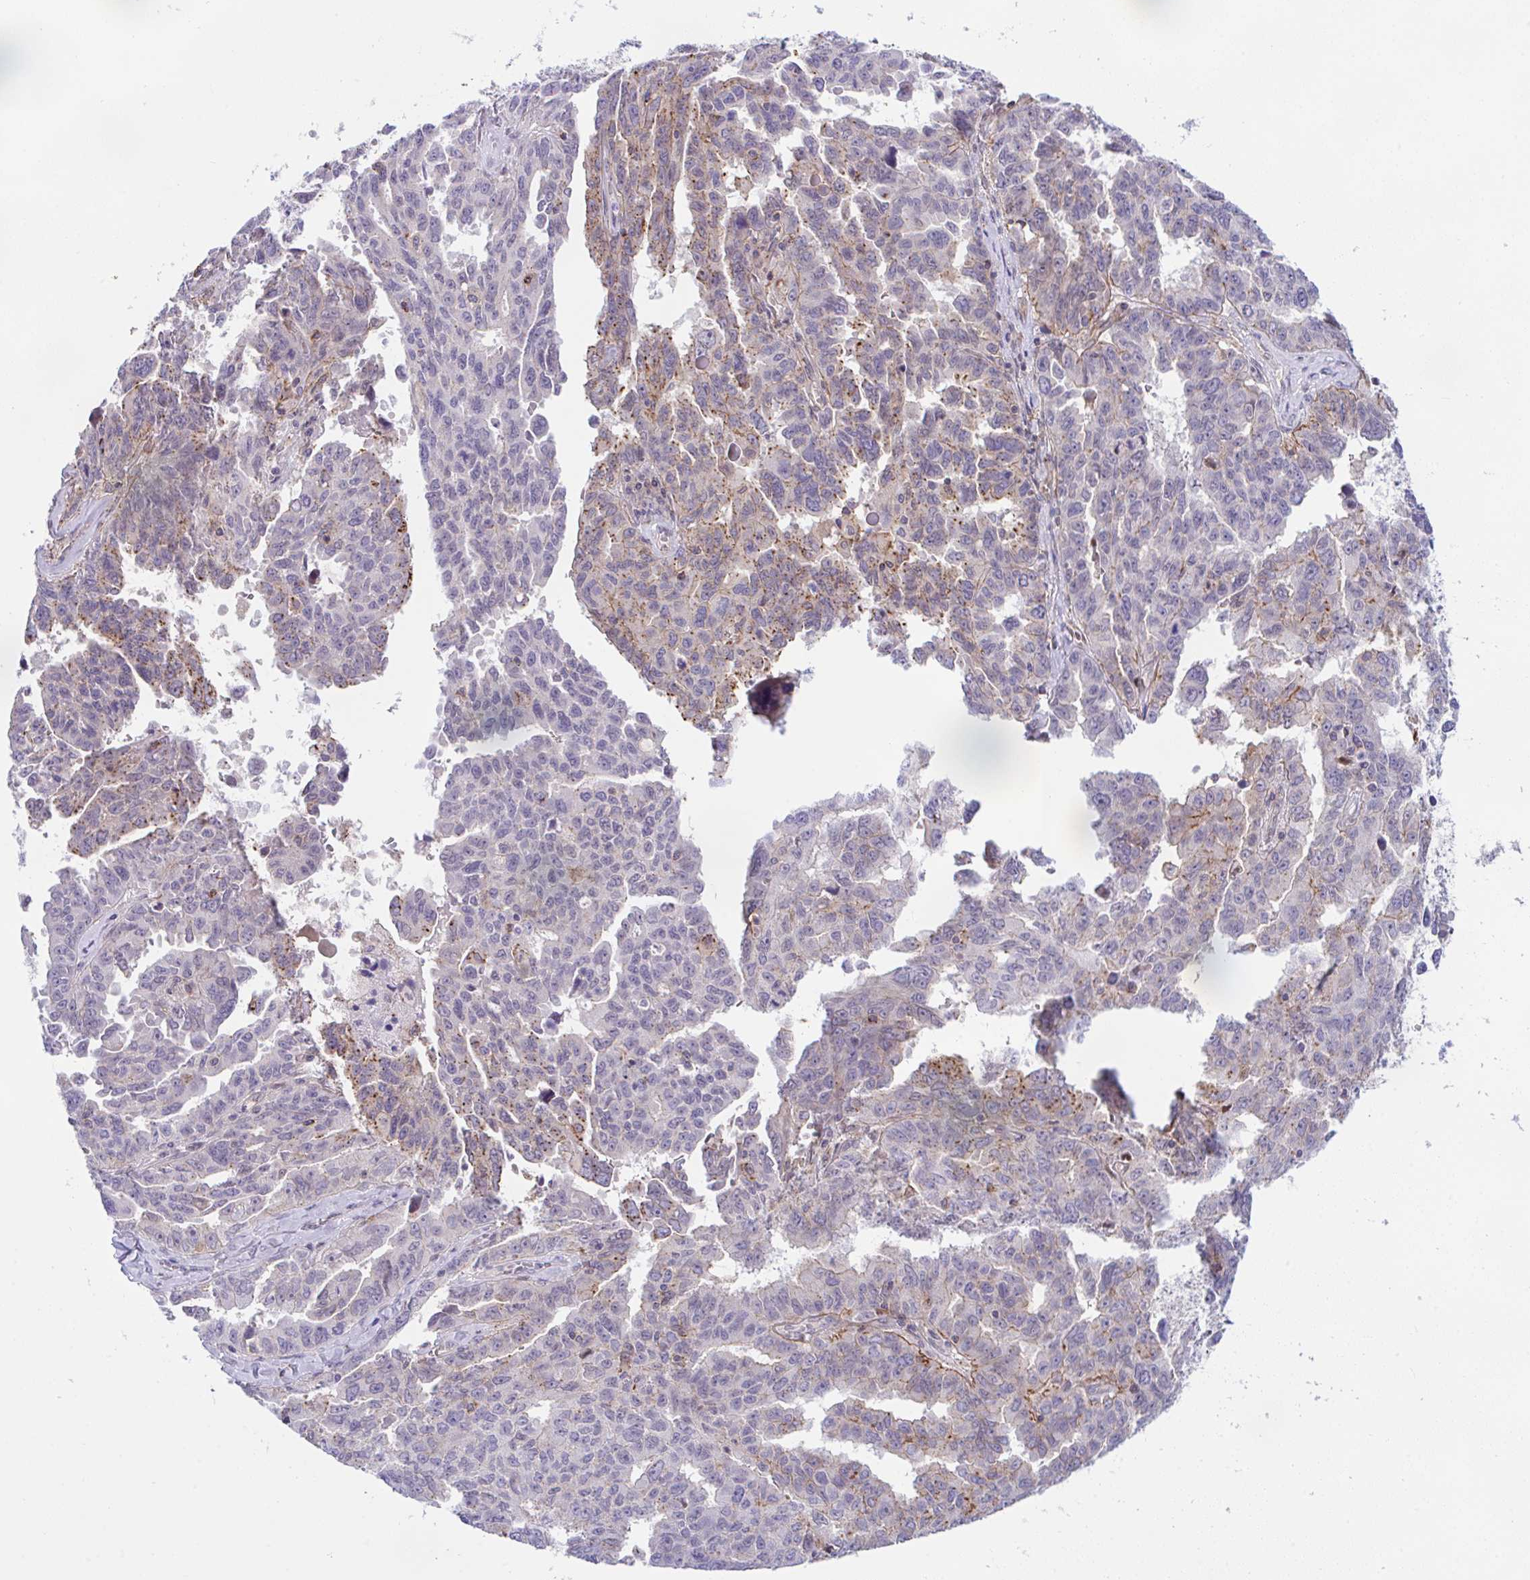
{"staining": {"intensity": "negative", "quantity": "none", "location": "none"}, "tissue": "ovarian cancer", "cell_type": "Tumor cells", "image_type": "cancer", "snomed": [{"axis": "morphology", "description": "Adenocarcinoma, NOS"}, {"axis": "morphology", "description": "Carcinoma, endometroid"}, {"axis": "topography", "description": "Ovary"}], "caption": "Ovarian cancer stained for a protein using IHC reveals no staining tumor cells.", "gene": "ZBED3", "patient": {"sex": "female", "age": 72}}